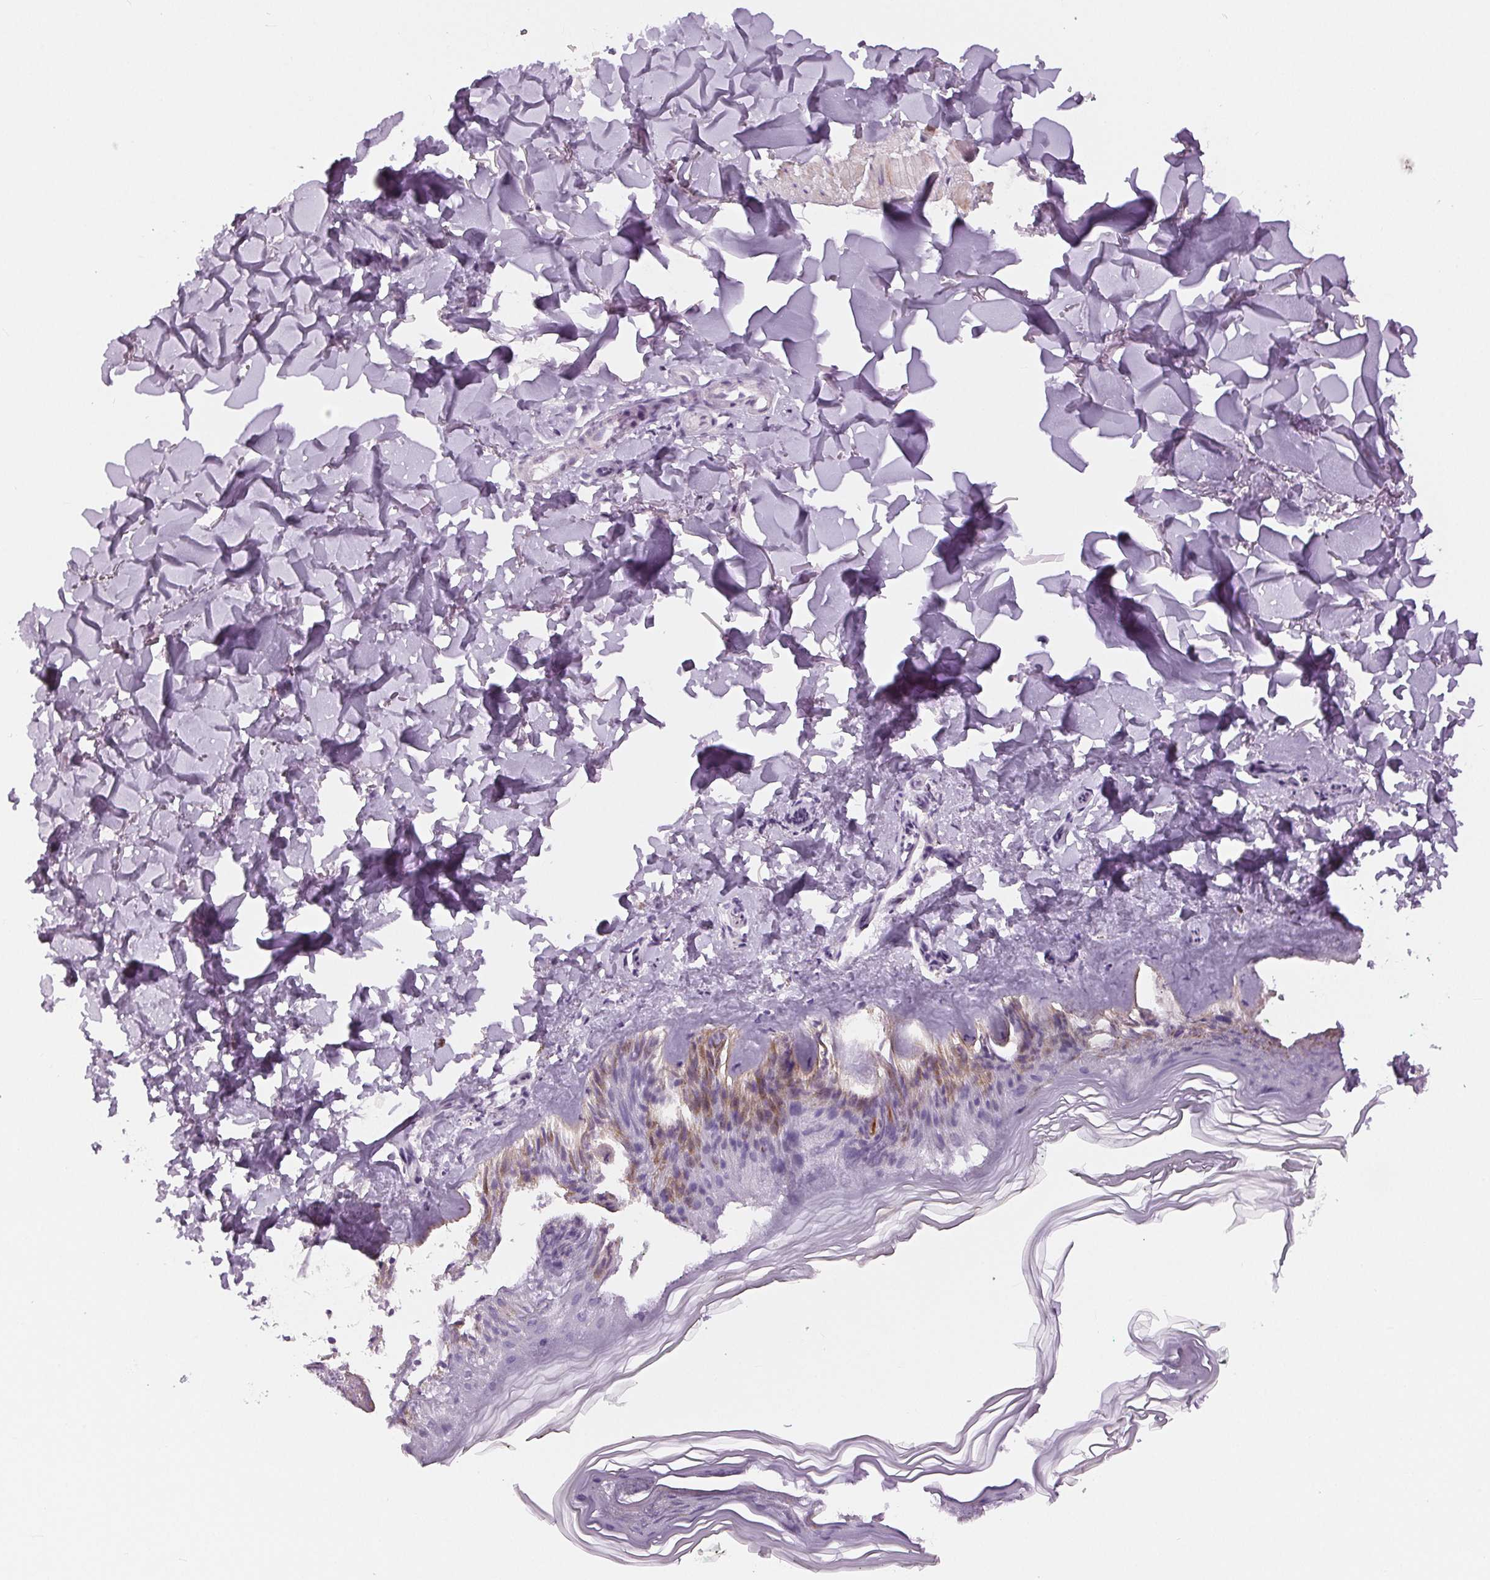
{"staining": {"intensity": "negative", "quantity": "none", "location": "none"}, "tissue": "skin", "cell_type": "Fibroblasts", "image_type": "normal", "snomed": [{"axis": "morphology", "description": "Normal tissue, NOS"}, {"axis": "topography", "description": "Skin"}, {"axis": "topography", "description": "Peripheral nerve tissue"}], "caption": "Immunohistochemical staining of benign human skin demonstrates no significant expression in fibroblasts.", "gene": "MISP", "patient": {"sex": "female", "age": 45}}